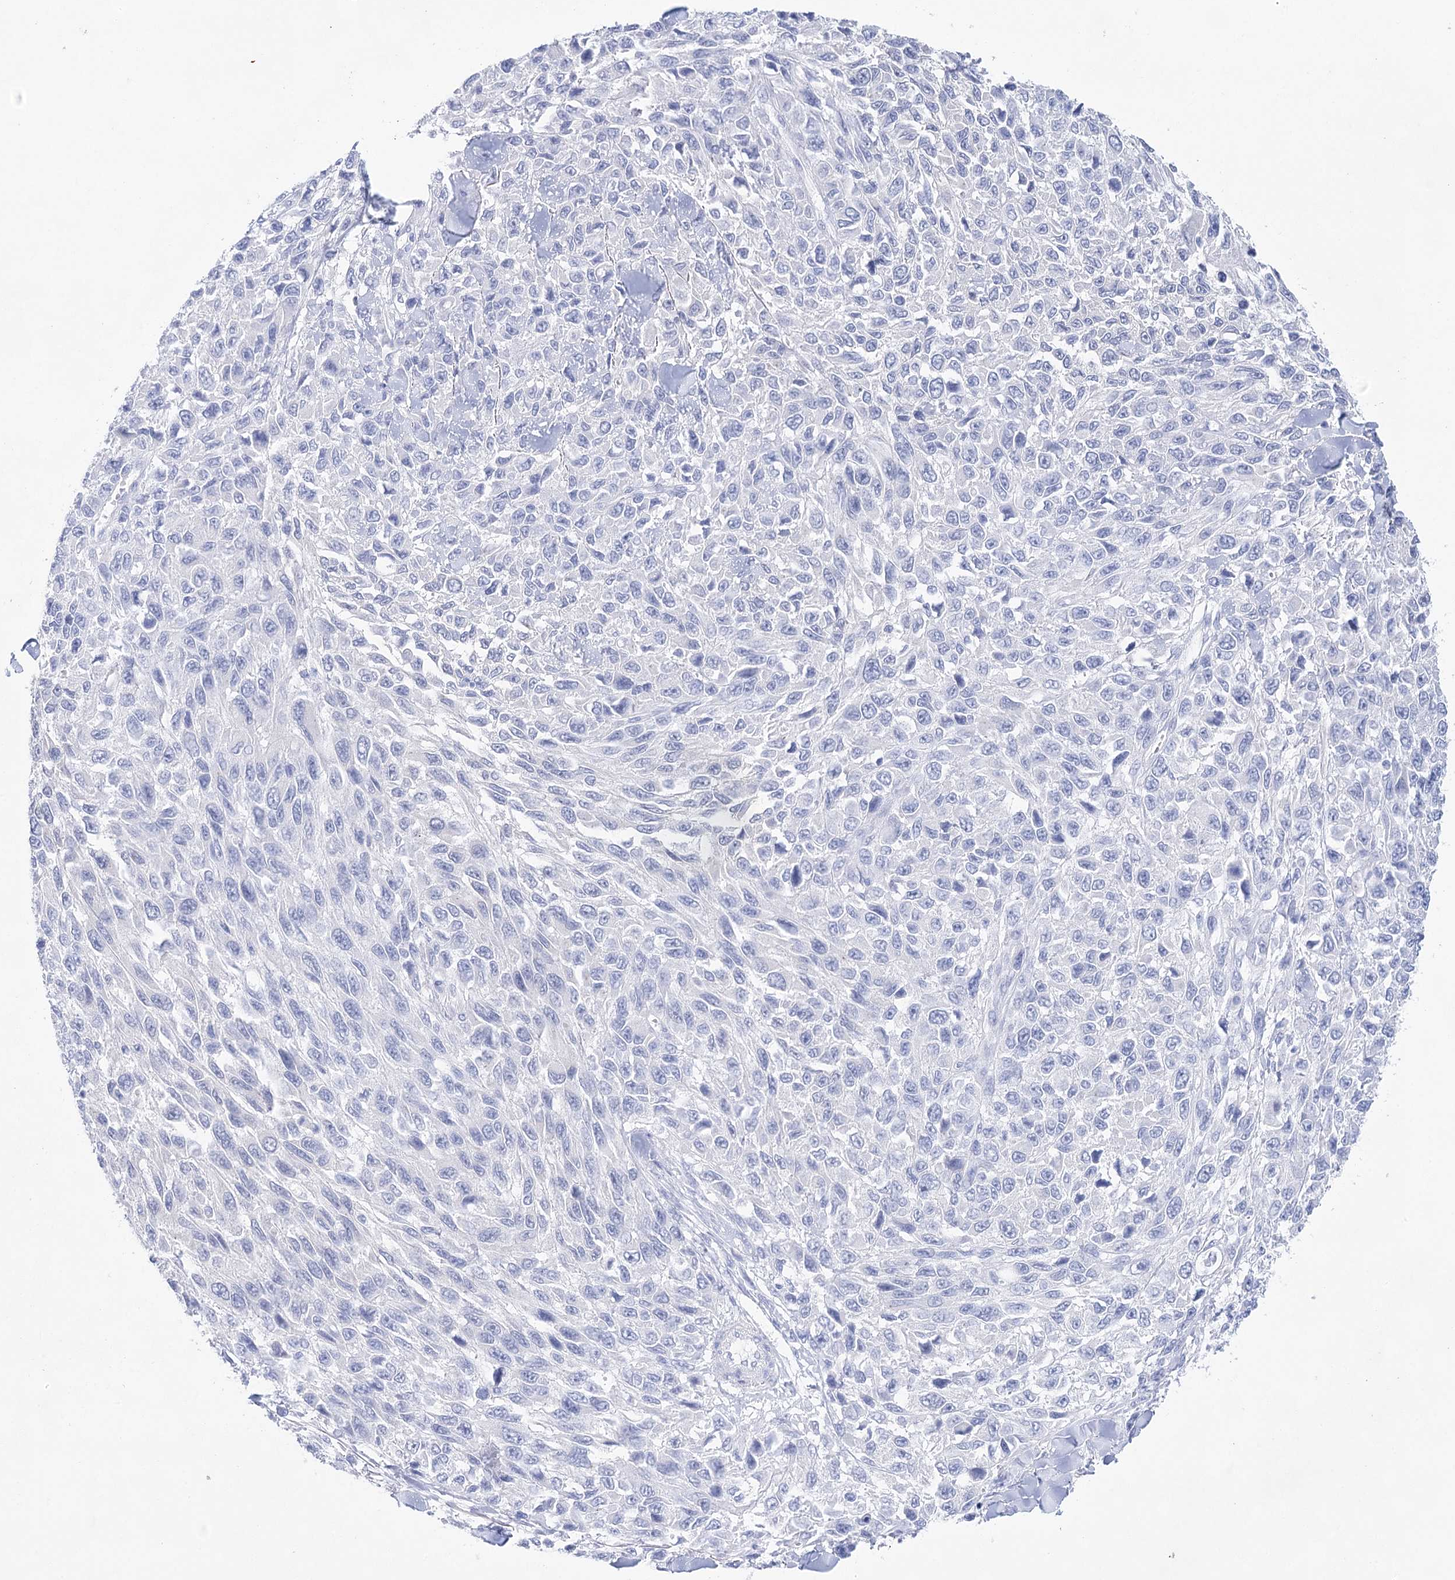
{"staining": {"intensity": "negative", "quantity": "none", "location": "none"}, "tissue": "melanoma", "cell_type": "Tumor cells", "image_type": "cancer", "snomed": [{"axis": "morphology", "description": "Malignant melanoma, NOS"}, {"axis": "topography", "description": "Skin"}], "caption": "DAB (3,3'-diaminobenzidine) immunohistochemical staining of malignant melanoma shows no significant expression in tumor cells. The staining was performed using DAB to visualize the protein expression in brown, while the nuclei were stained in blue with hematoxylin (Magnification: 20x).", "gene": "LALBA", "patient": {"sex": "female", "age": 96}}